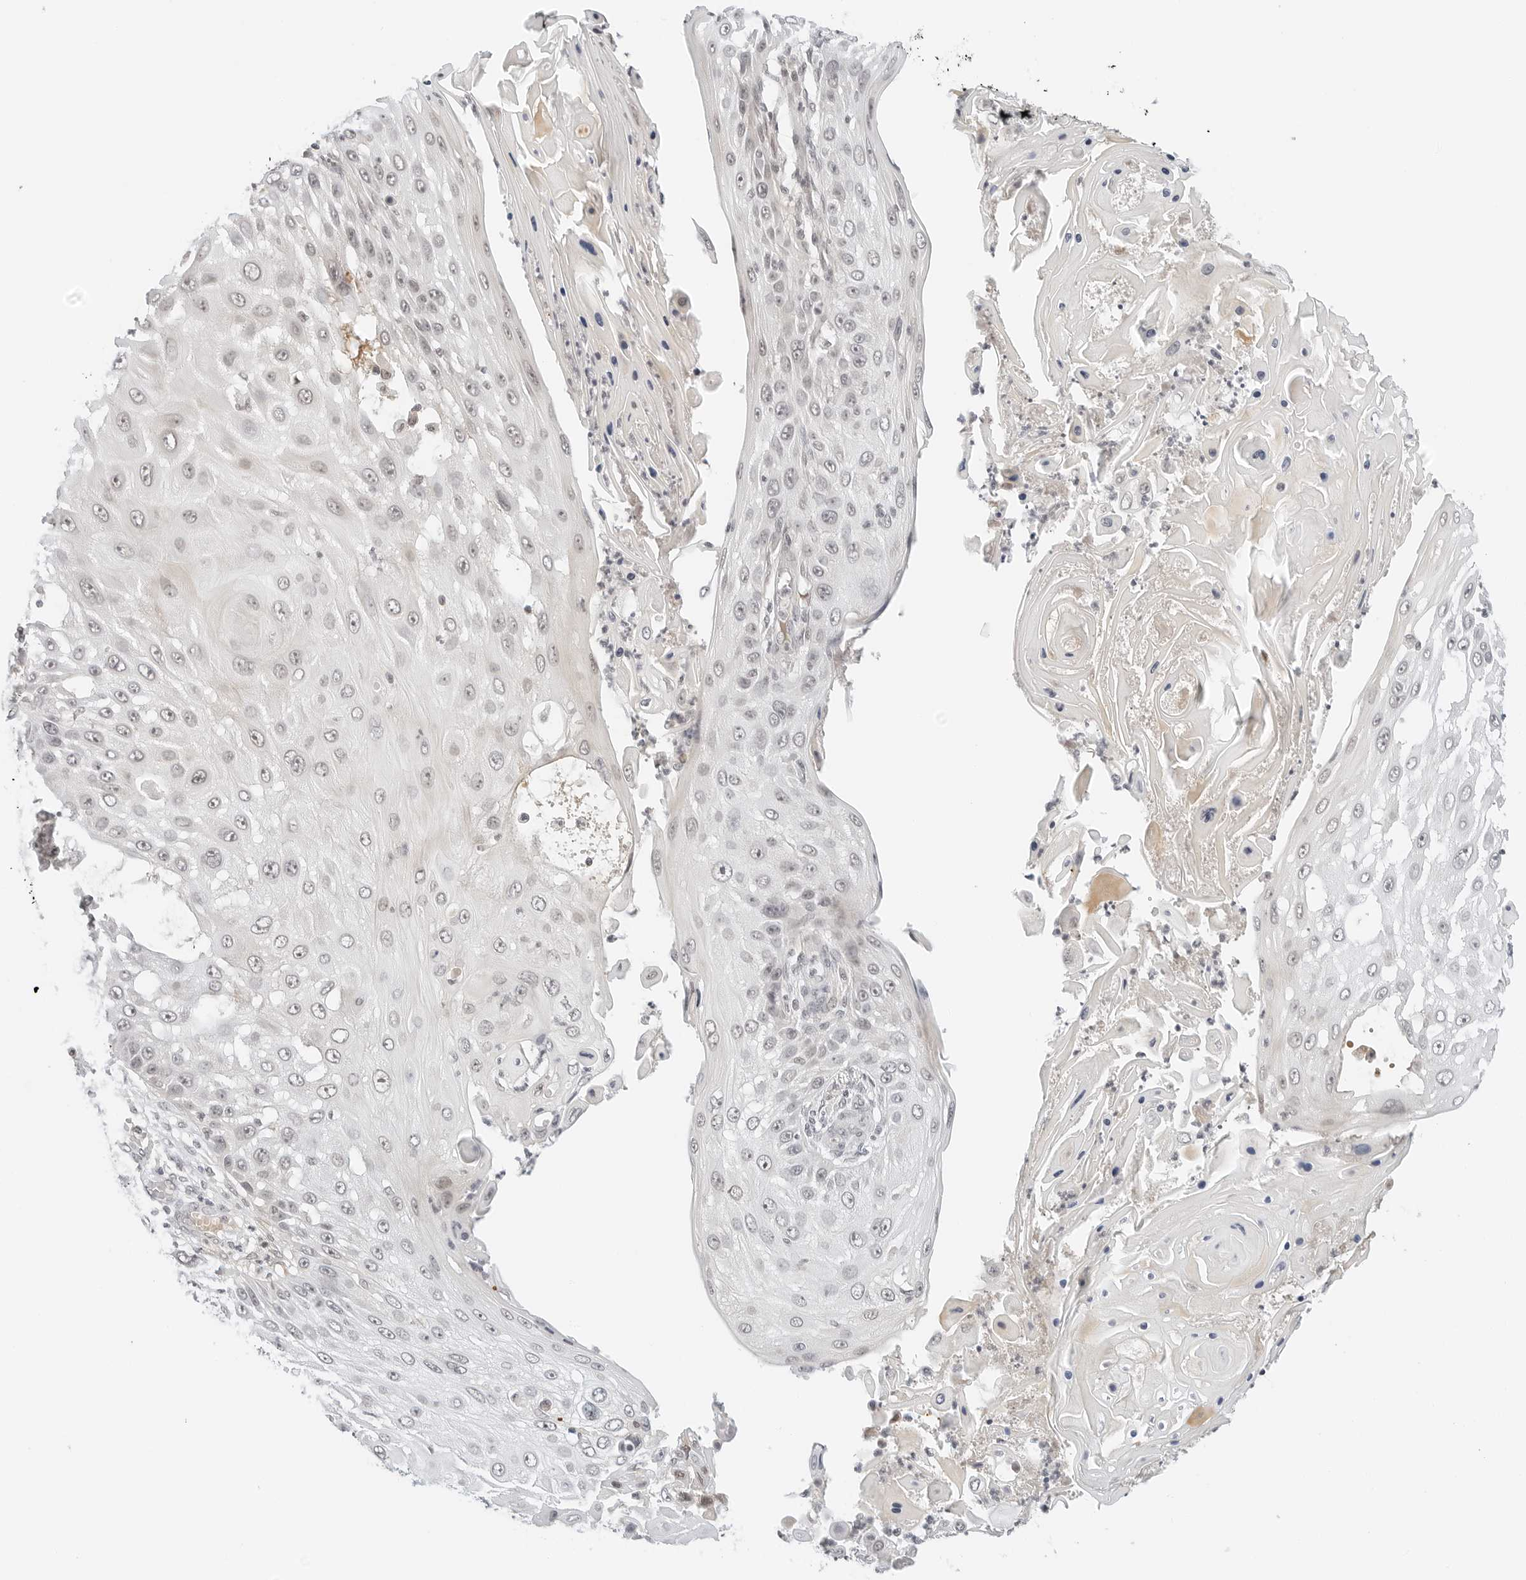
{"staining": {"intensity": "negative", "quantity": "none", "location": "none"}, "tissue": "skin cancer", "cell_type": "Tumor cells", "image_type": "cancer", "snomed": [{"axis": "morphology", "description": "Squamous cell carcinoma, NOS"}, {"axis": "topography", "description": "Skin"}], "caption": "Tumor cells show no significant protein staining in skin cancer (squamous cell carcinoma). Brightfield microscopy of IHC stained with DAB (brown) and hematoxylin (blue), captured at high magnification.", "gene": "NEO1", "patient": {"sex": "female", "age": 44}}